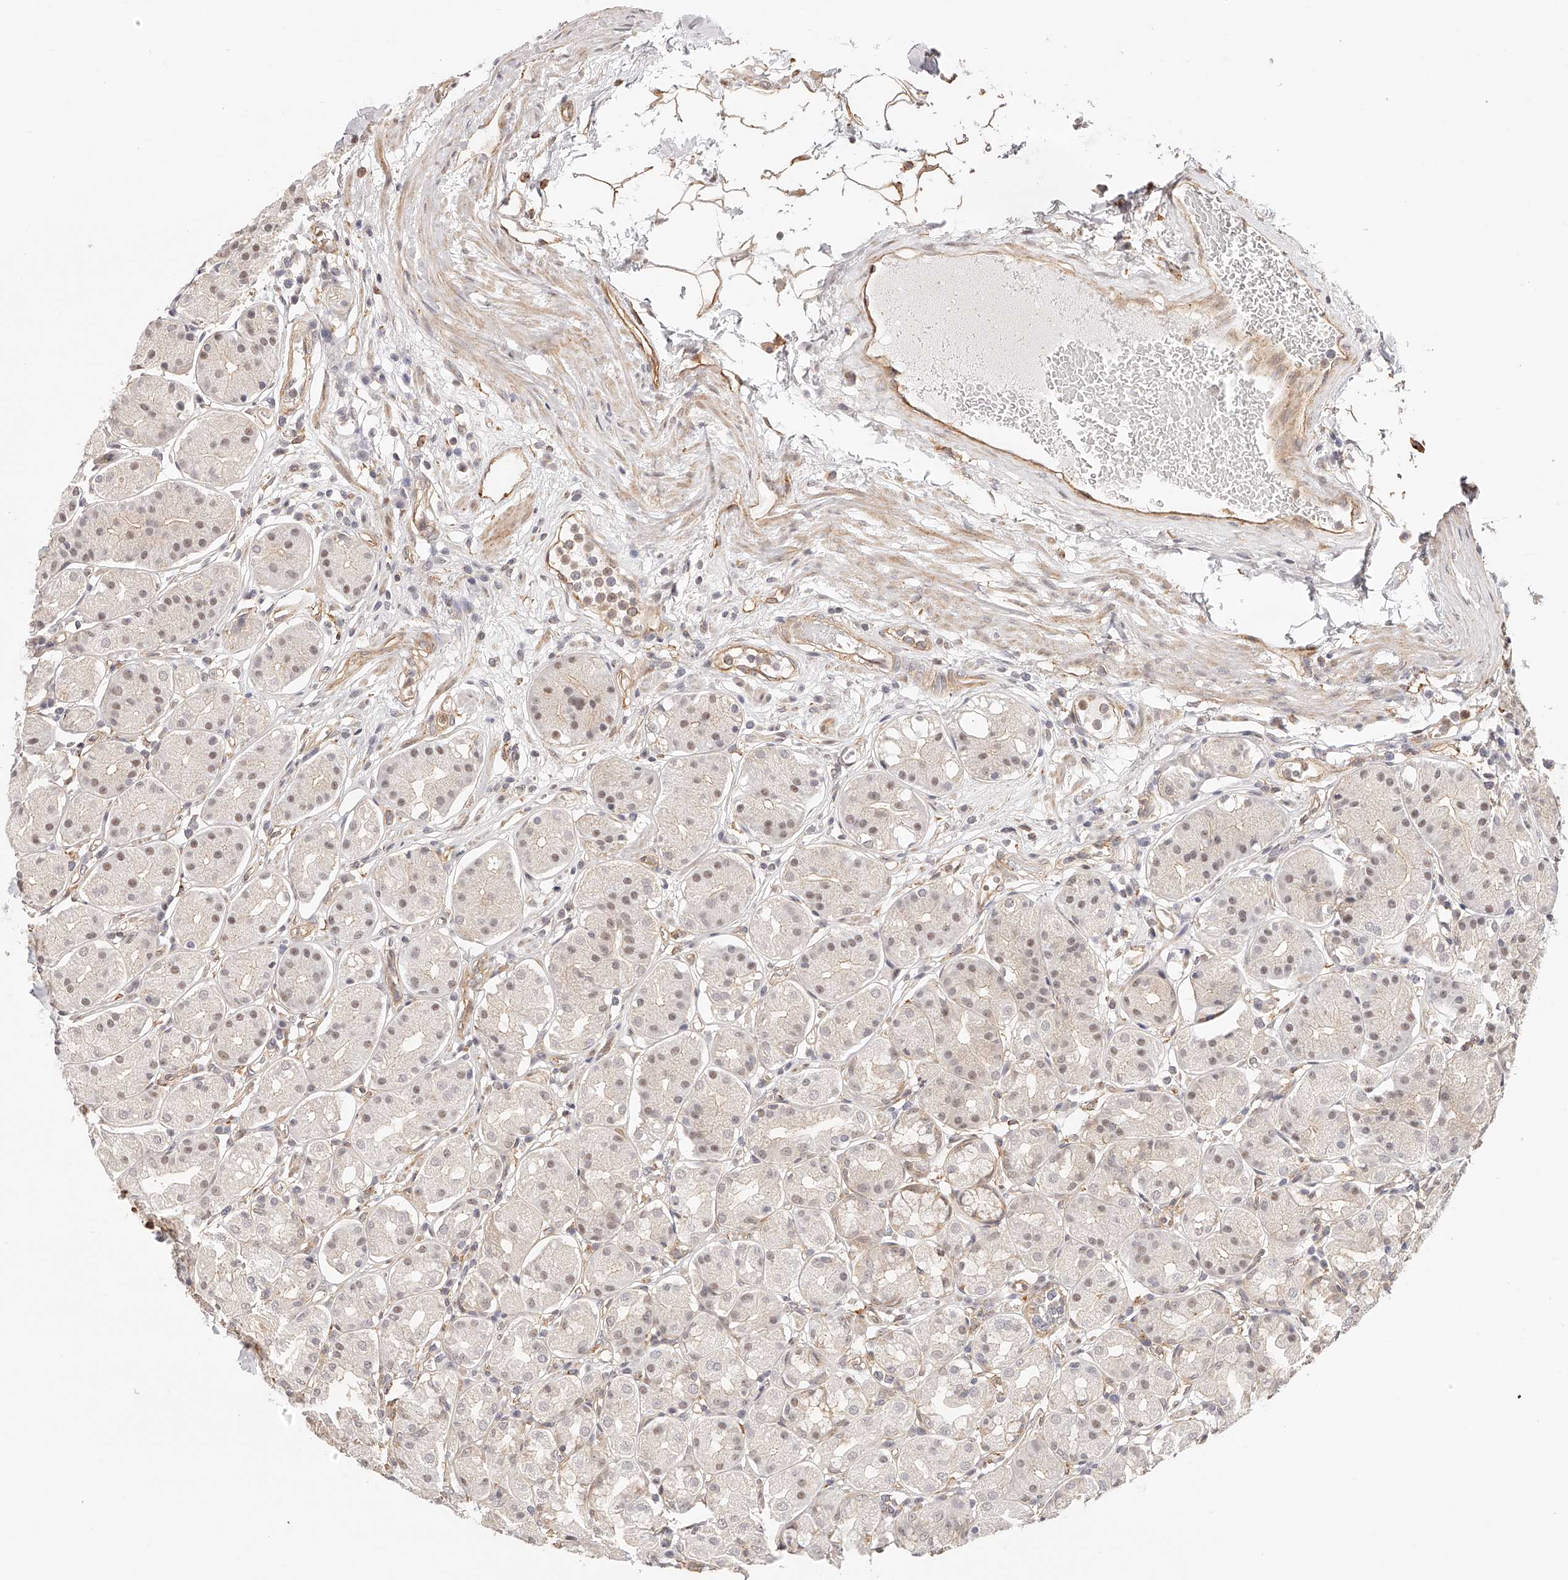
{"staining": {"intensity": "weak", "quantity": "25%-75%", "location": "cytoplasmic/membranous,nuclear"}, "tissue": "stomach", "cell_type": "Glandular cells", "image_type": "normal", "snomed": [{"axis": "morphology", "description": "Normal tissue, NOS"}, {"axis": "topography", "description": "Stomach"}, {"axis": "topography", "description": "Stomach, lower"}], "caption": "DAB immunohistochemical staining of normal stomach displays weak cytoplasmic/membranous,nuclear protein positivity in approximately 25%-75% of glandular cells.", "gene": "SYNC", "patient": {"sex": "female", "age": 56}}